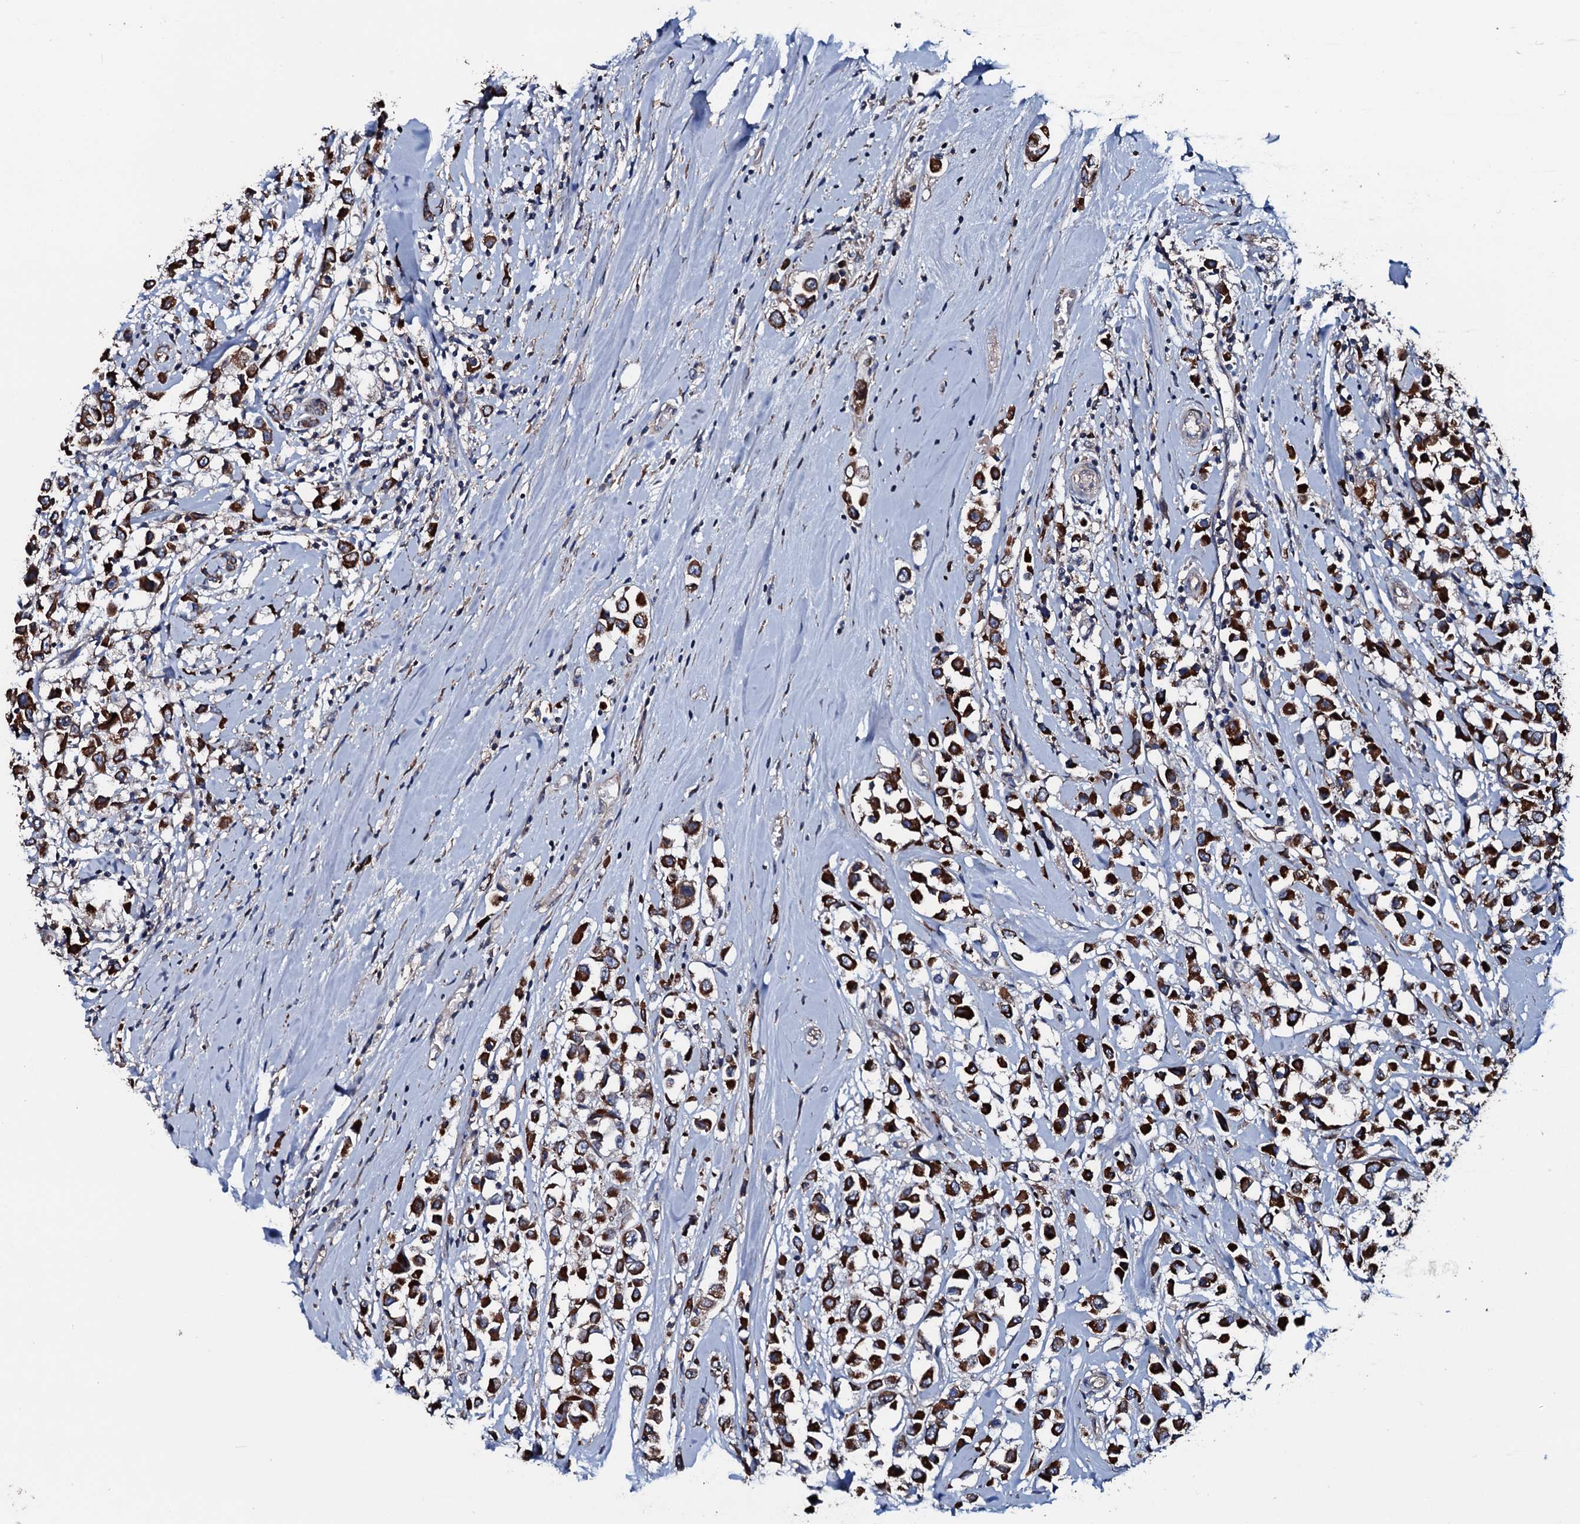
{"staining": {"intensity": "strong", "quantity": ">75%", "location": "cytoplasmic/membranous"}, "tissue": "breast cancer", "cell_type": "Tumor cells", "image_type": "cancer", "snomed": [{"axis": "morphology", "description": "Duct carcinoma"}, {"axis": "topography", "description": "Breast"}], "caption": "The image reveals a brown stain indicating the presence of a protein in the cytoplasmic/membranous of tumor cells in invasive ductal carcinoma (breast). (Stains: DAB in brown, nuclei in blue, Microscopy: brightfield microscopy at high magnification).", "gene": "NEK1", "patient": {"sex": "female", "age": 61}}